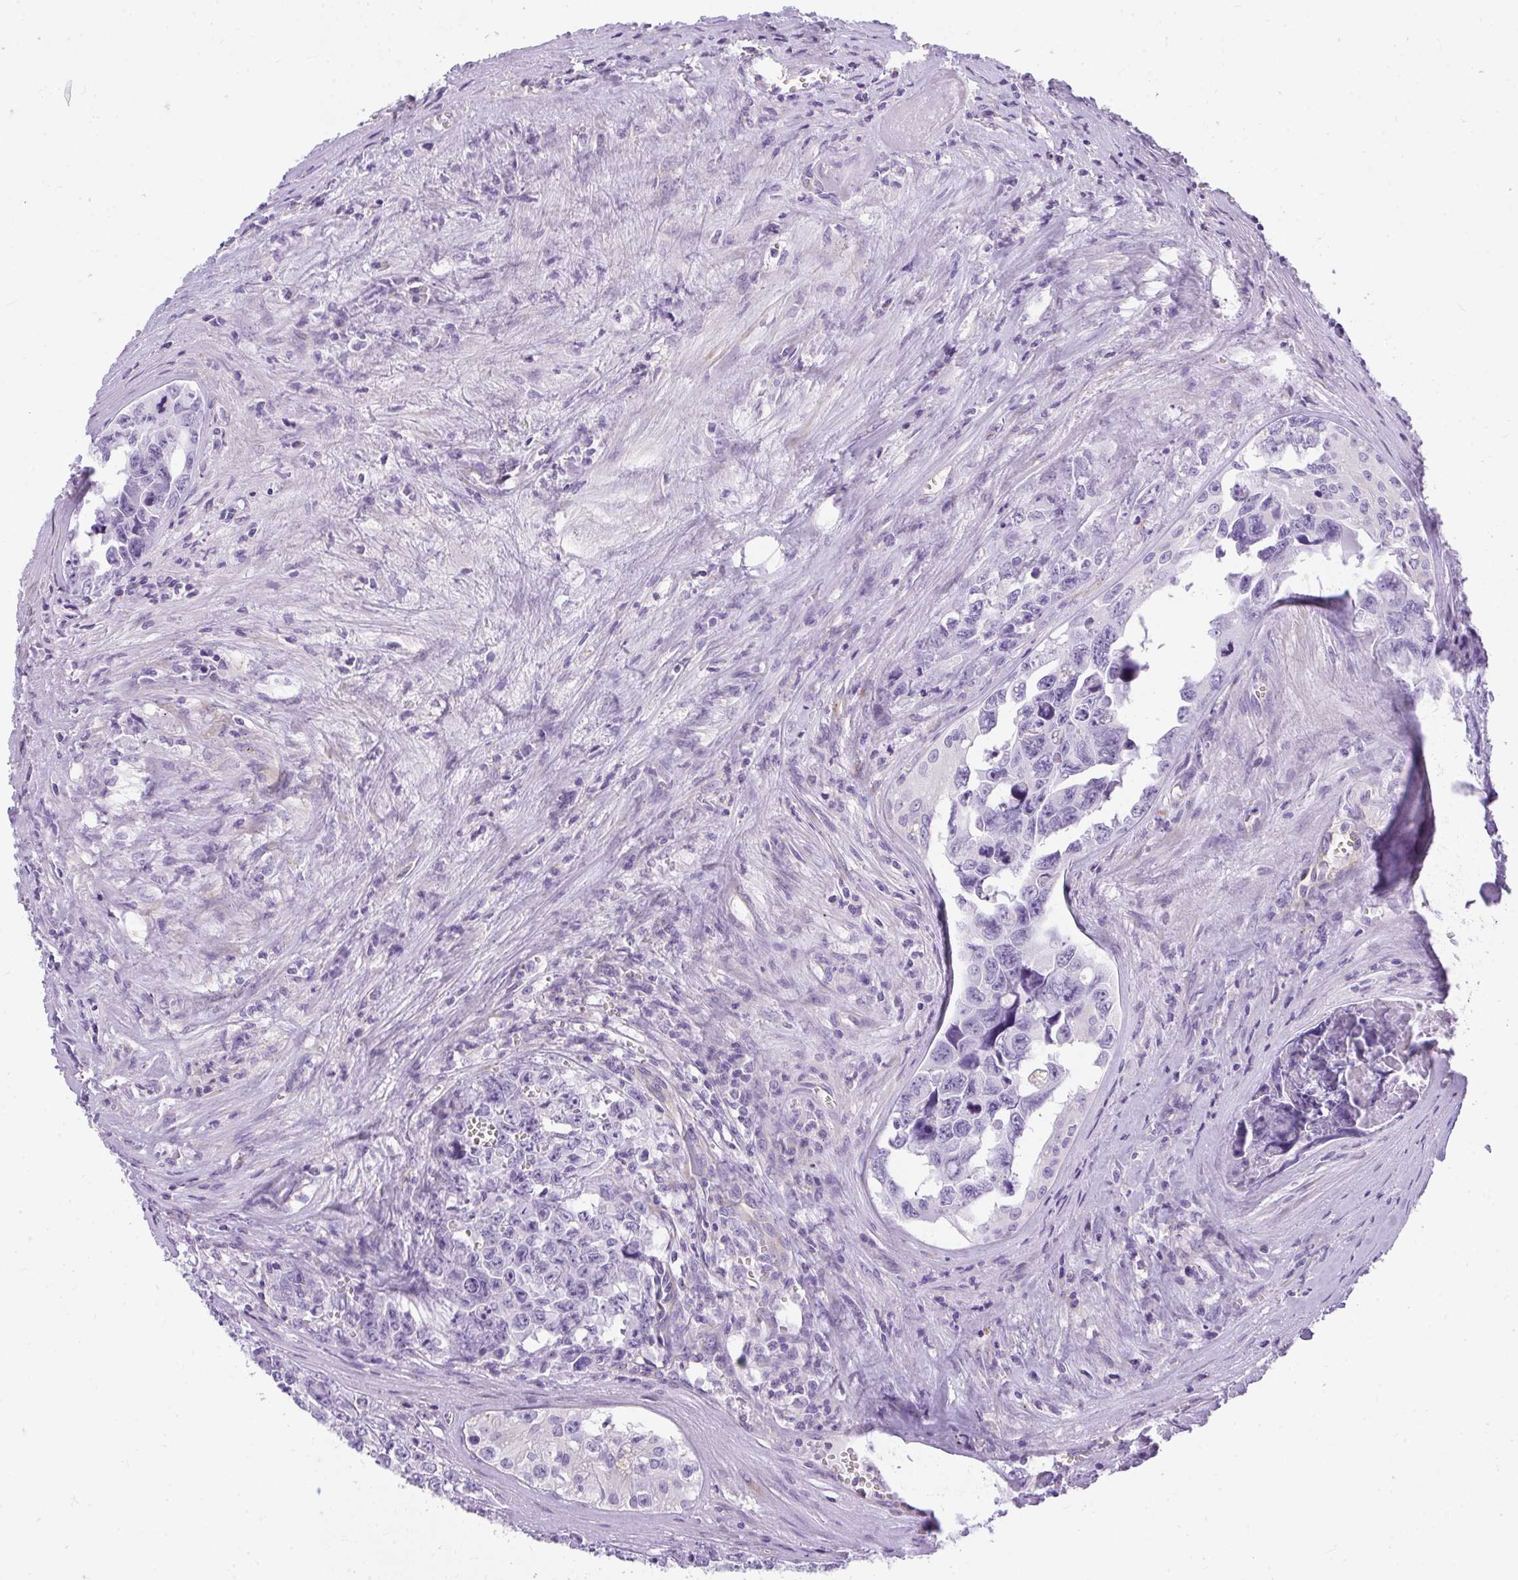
{"staining": {"intensity": "negative", "quantity": "none", "location": "none"}, "tissue": "testis cancer", "cell_type": "Tumor cells", "image_type": "cancer", "snomed": [{"axis": "morphology", "description": "Carcinoma, Embryonal, NOS"}, {"axis": "topography", "description": "Testis"}], "caption": "Tumor cells show no significant protein staining in testis embryonal carcinoma.", "gene": "PLPPR3", "patient": {"sex": "male", "age": 24}}